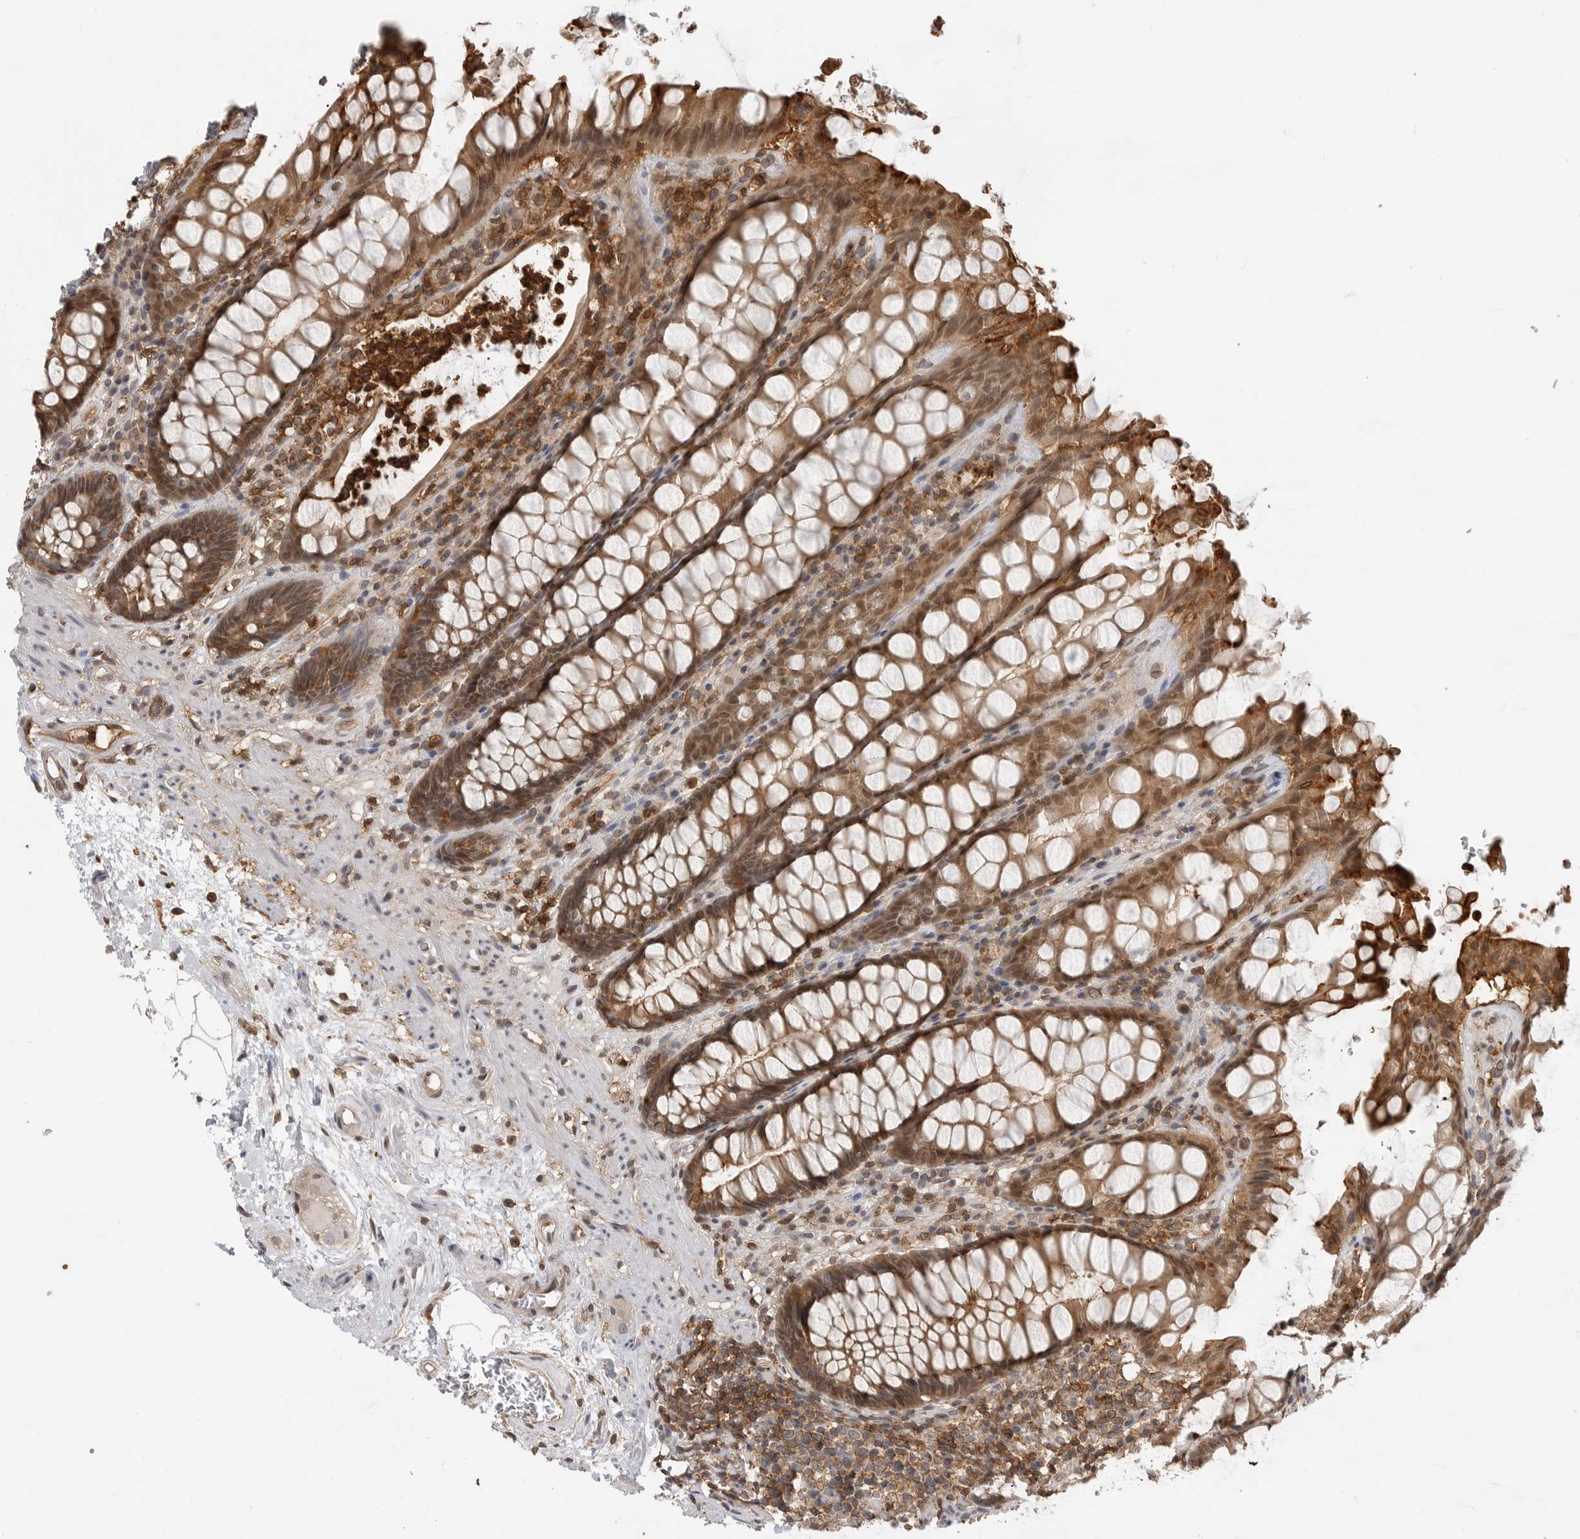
{"staining": {"intensity": "moderate", "quantity": ">75%", "location": "cytoplasmic/membranous,nuclear"}, "tissue": "rectum", "cell_type": "Glandular cells", "image_type": "normal", "snomed": [{"axis": "morphology", "description": "Normal tissue, NOS"}, {"axis": "topography", "description": "Rectum"}], "caption": "Protein staining of normal rectum reveals moderate cytoplasmic/membranous,nuclear positivity in about >75% of glandular cells.", "gene": "ANXA11", "patient": {"sex": "male", "age": 64}}